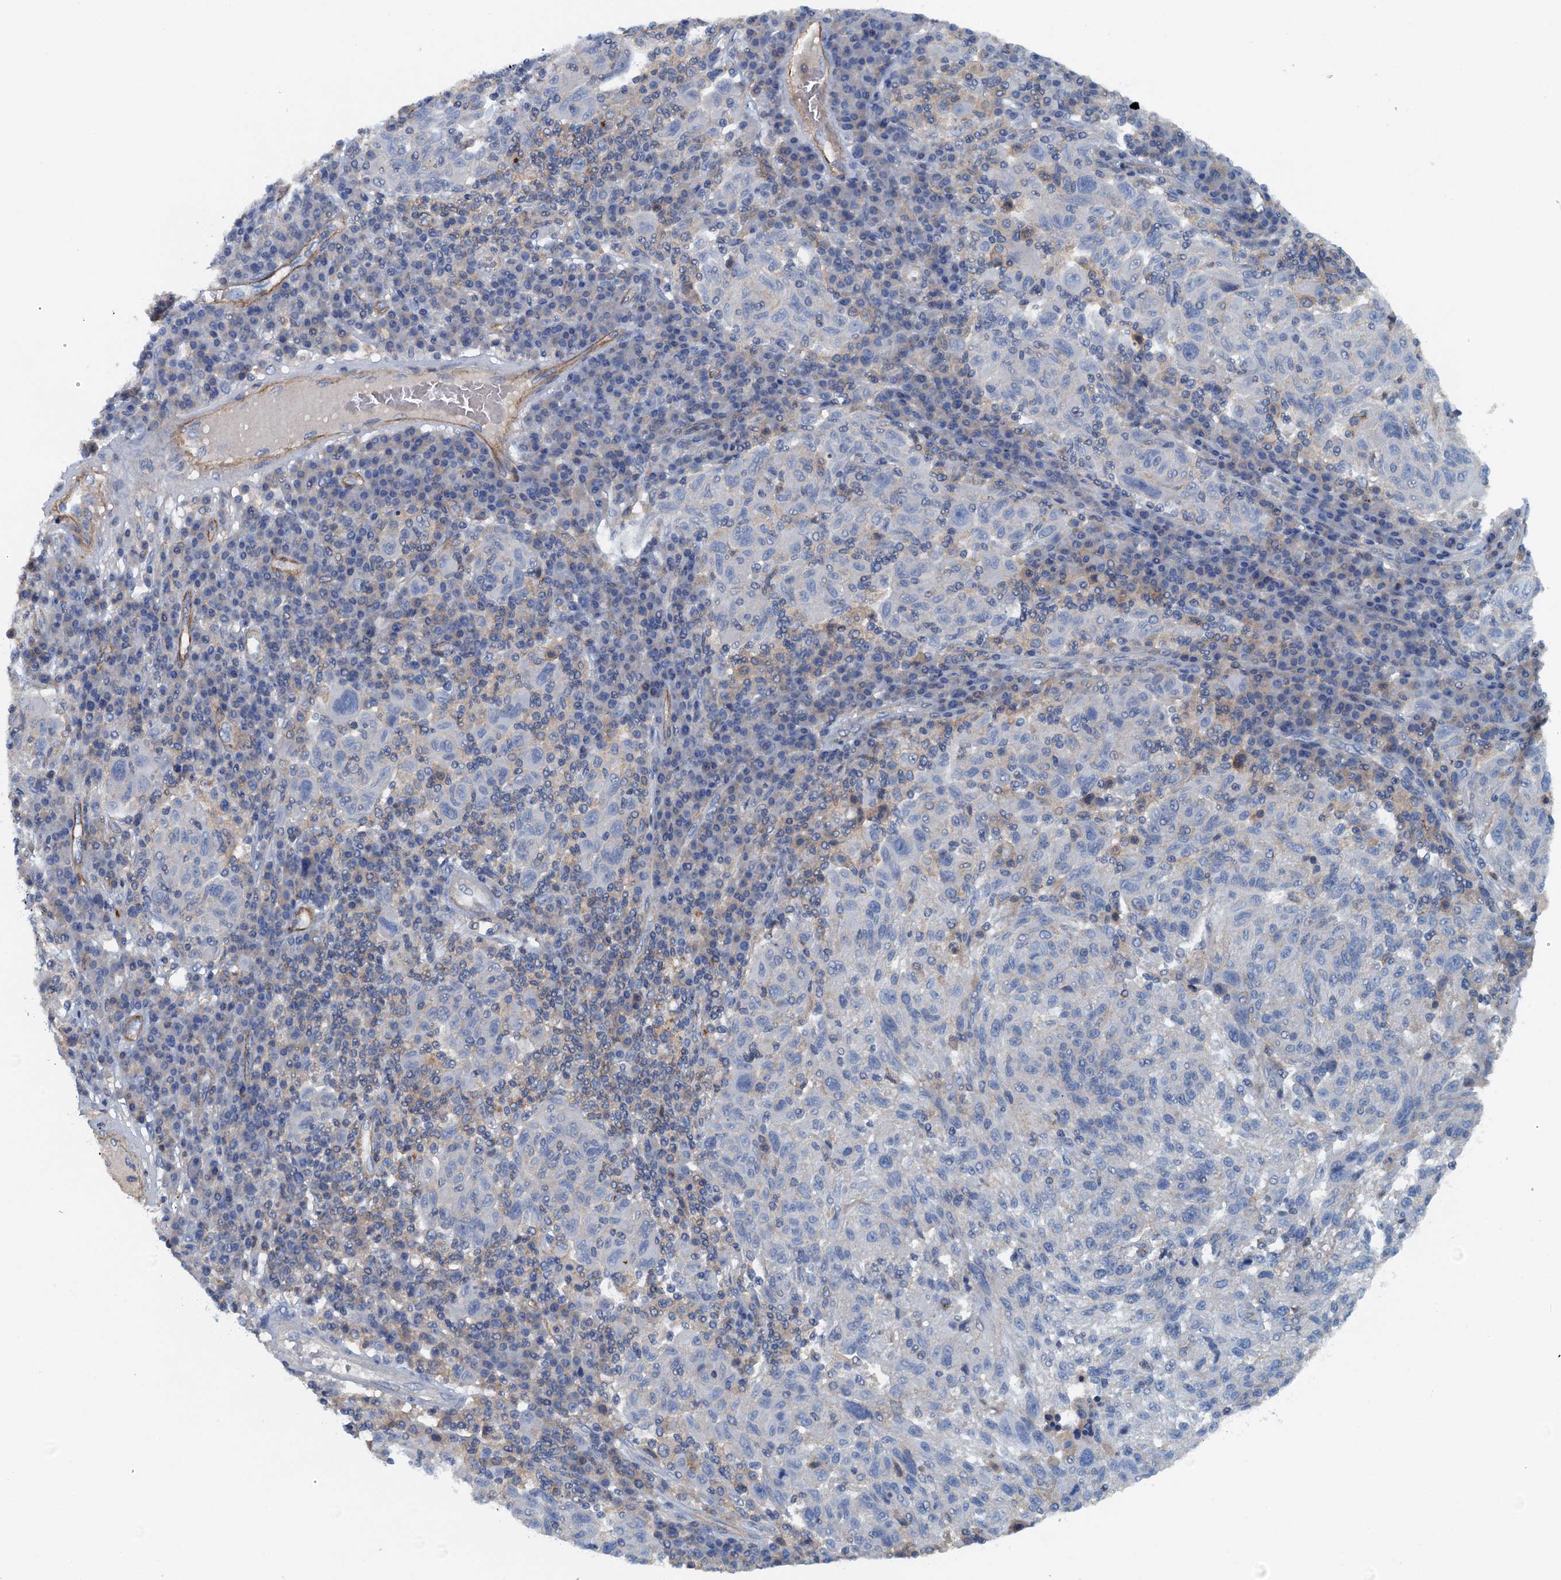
{"staining": {"intensity": "negative", "quantity": "none", "location": "none"}, "tissue": "melanoma", "cell_type": "Tumor cells", "image_type": "cancer", "snomed": [{"axis": "morphology", "description": "Malignant melanoma, NOS"}, {"axis": "topography", "description": "Skin"}], "caption": "This histopathology image is of malignant melanoma stained with immunohistochemistry (IHC) to label a protein in brown with the nuclei are counter-stained blue. There is no staining in tumor cells.", "gene": "THAP10", "patient": {"sex": "male", "age": 53}}